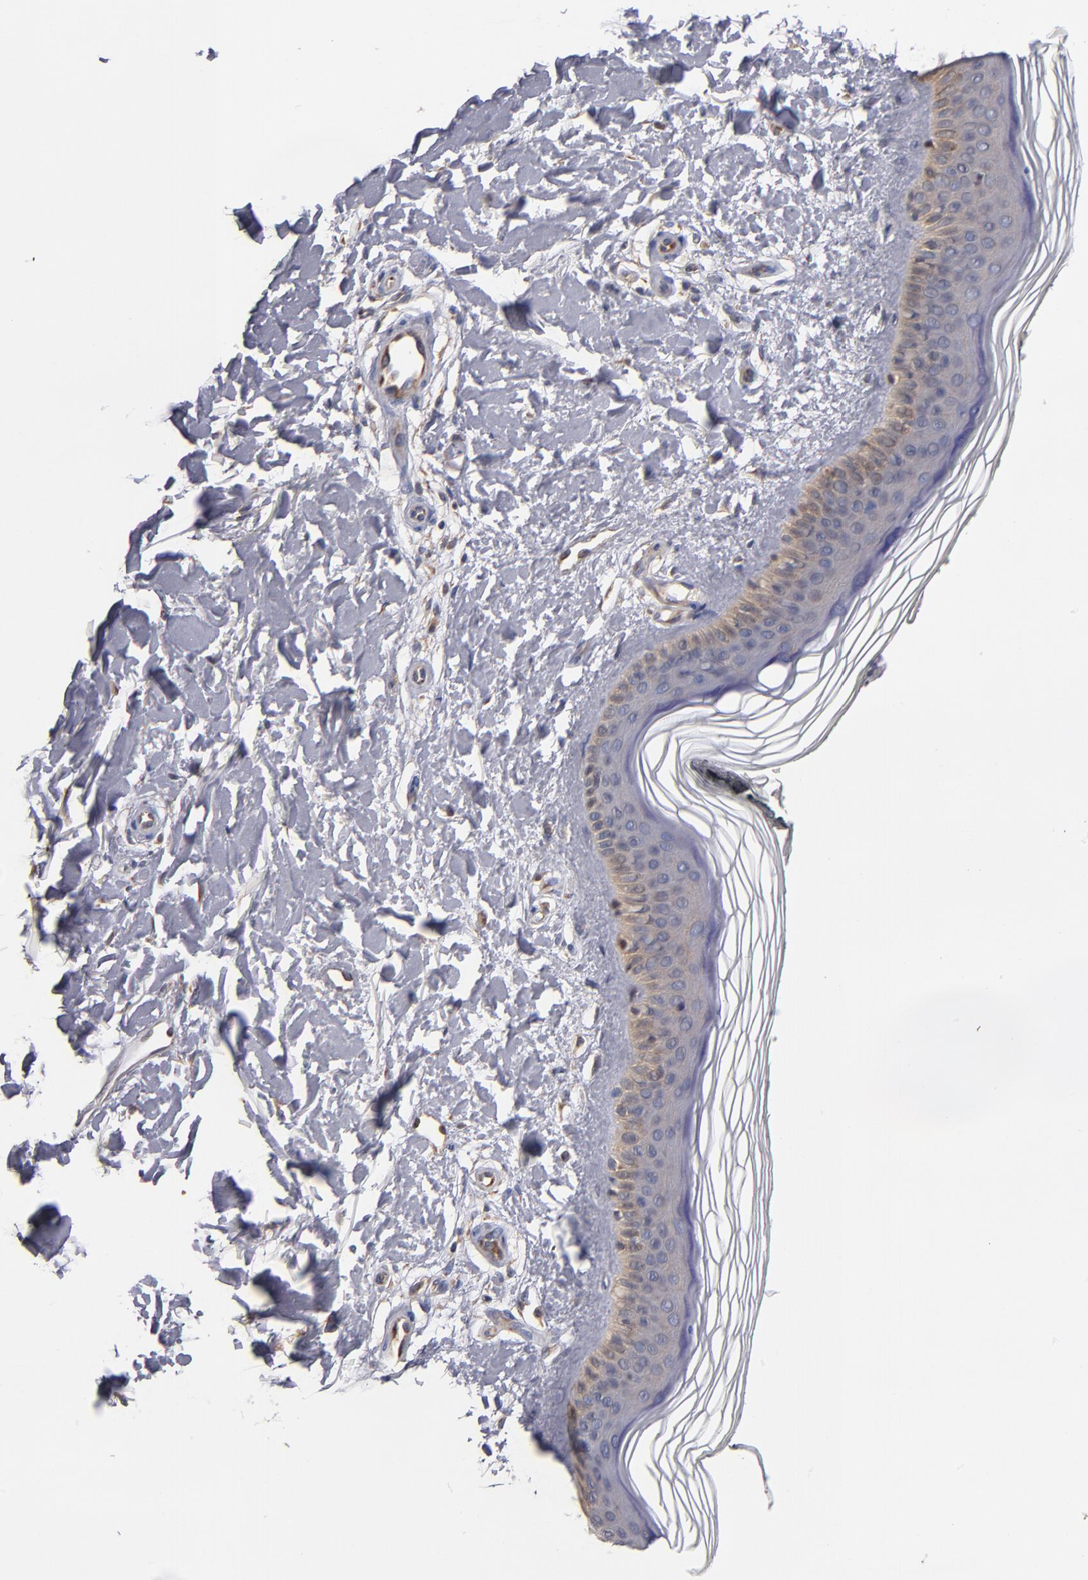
{"staining": {"intensity": "moderate", "quantity": ">75%", "location": "cytoplasmic/membranous"}, "tissue": "skin", "cell_type": "Fibroblasts", "image_type": "normal", "snomed": [{"axis": "morphology", "description": "Normal tissue, NOS"}, {"axis": "topography", "description": "Skin"}], "caption": "Brown immunohistochemical staining in unremarkable human skin reveals moderate cytoplasmic/membranous expression in about >75% of fibroblasts. (DAB (3,3'-diaminobenzidine) IHC with brightfield microscopy, high magnification).", "gene": "GMFB", "patient": {"sex": "female", "age": 19}}